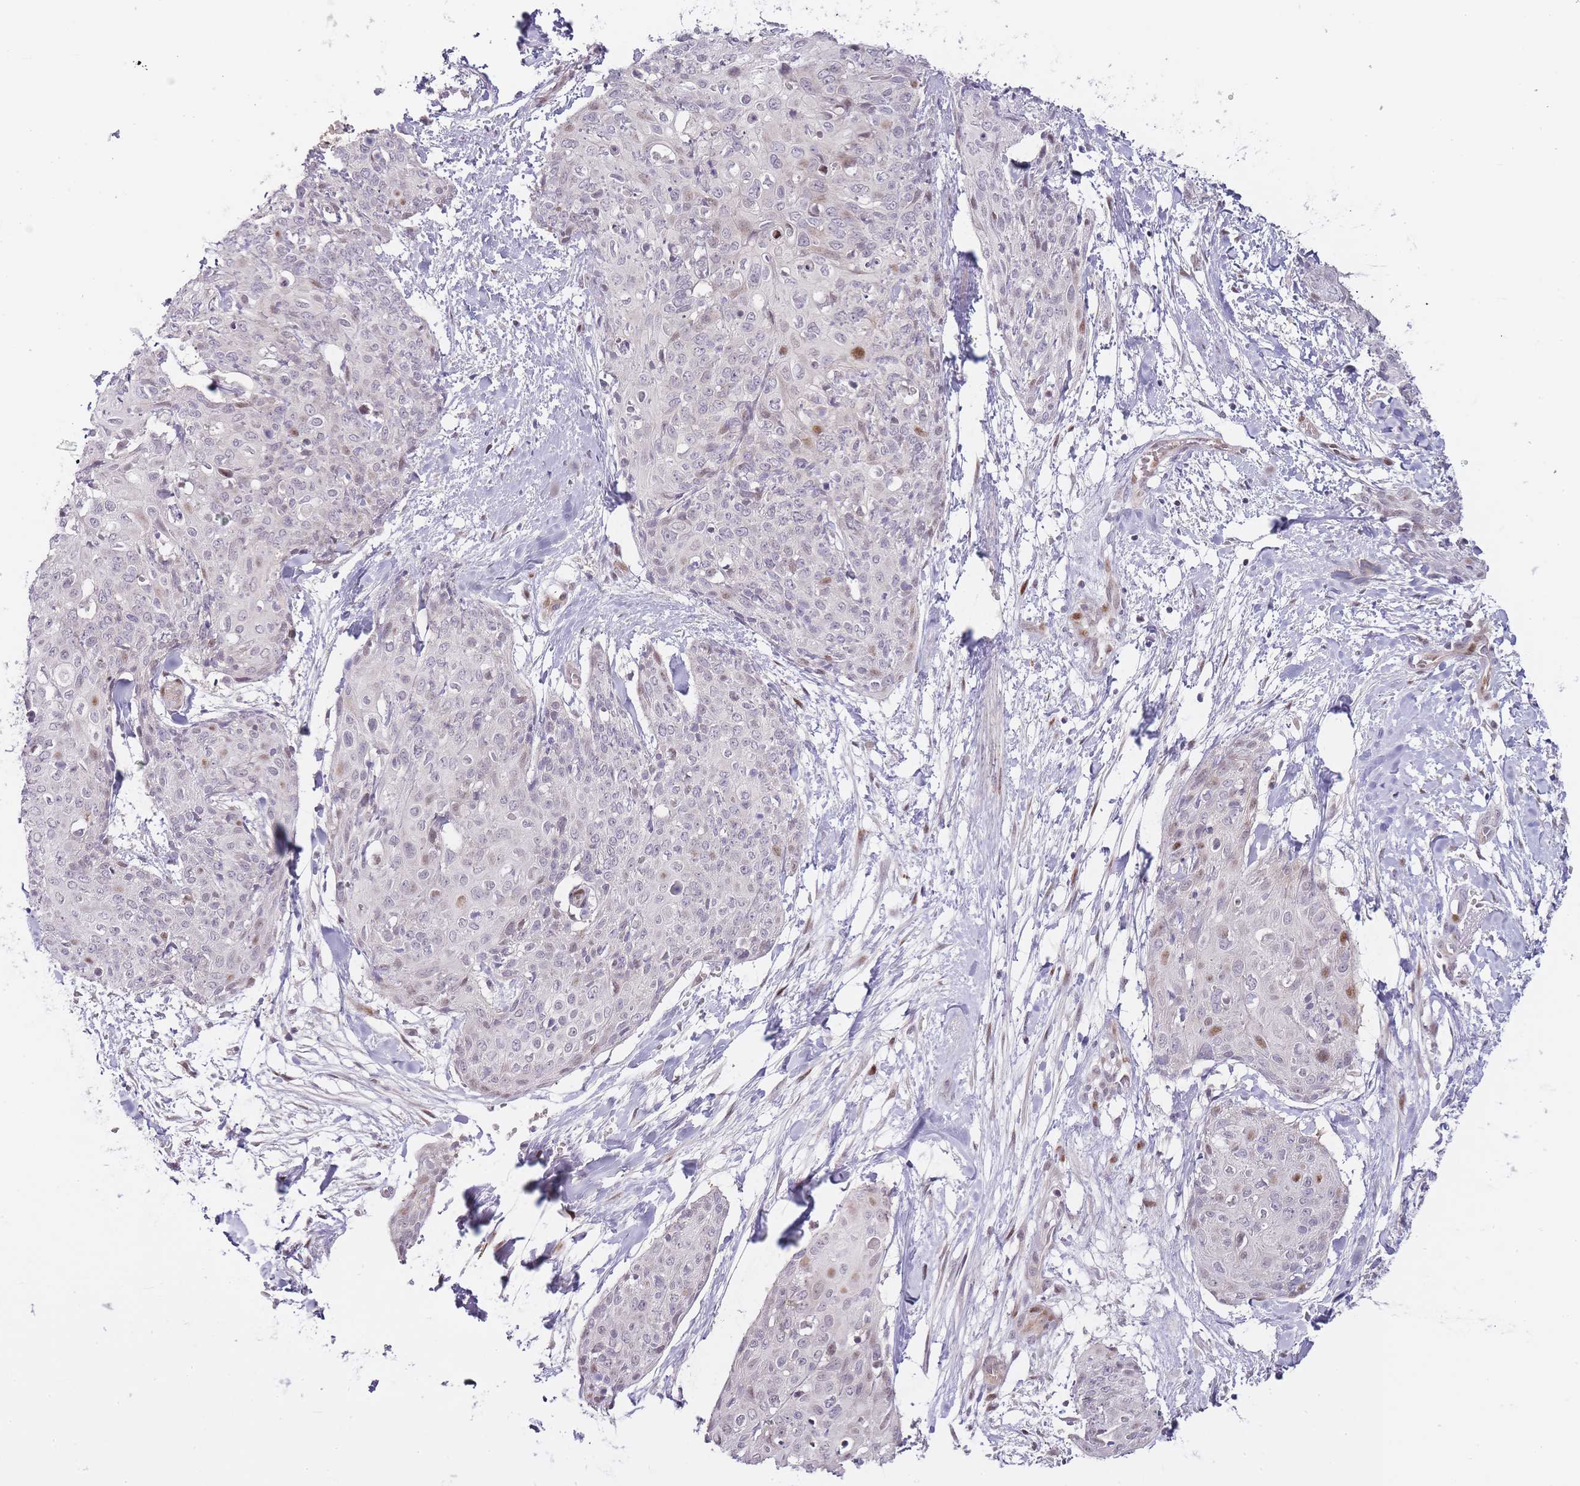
{"staining": {"intensity": "moderate", "quantity": "<25%", "location": "nuclear"}, "tissue": "skin cancer", "cell_type": "Tumor cells", "image_type": "cancer", "snomed": [{"axis": "morphology", "description": "Squamous cell carcinoma, NOS"}, {"axis": "topography", "description": "Skin"}, {"axis": "topography", "description": "Vulva"}], "caption": "DAB (3,3'-diaminobenzidine) immunohistochemical staining of squamous cell carcinoma (skin) displays moderate nuclear protein positivity in about <25% of tumor cells.", "gene": "OGG1", "patient": {"sex": "female", "age": 85}}